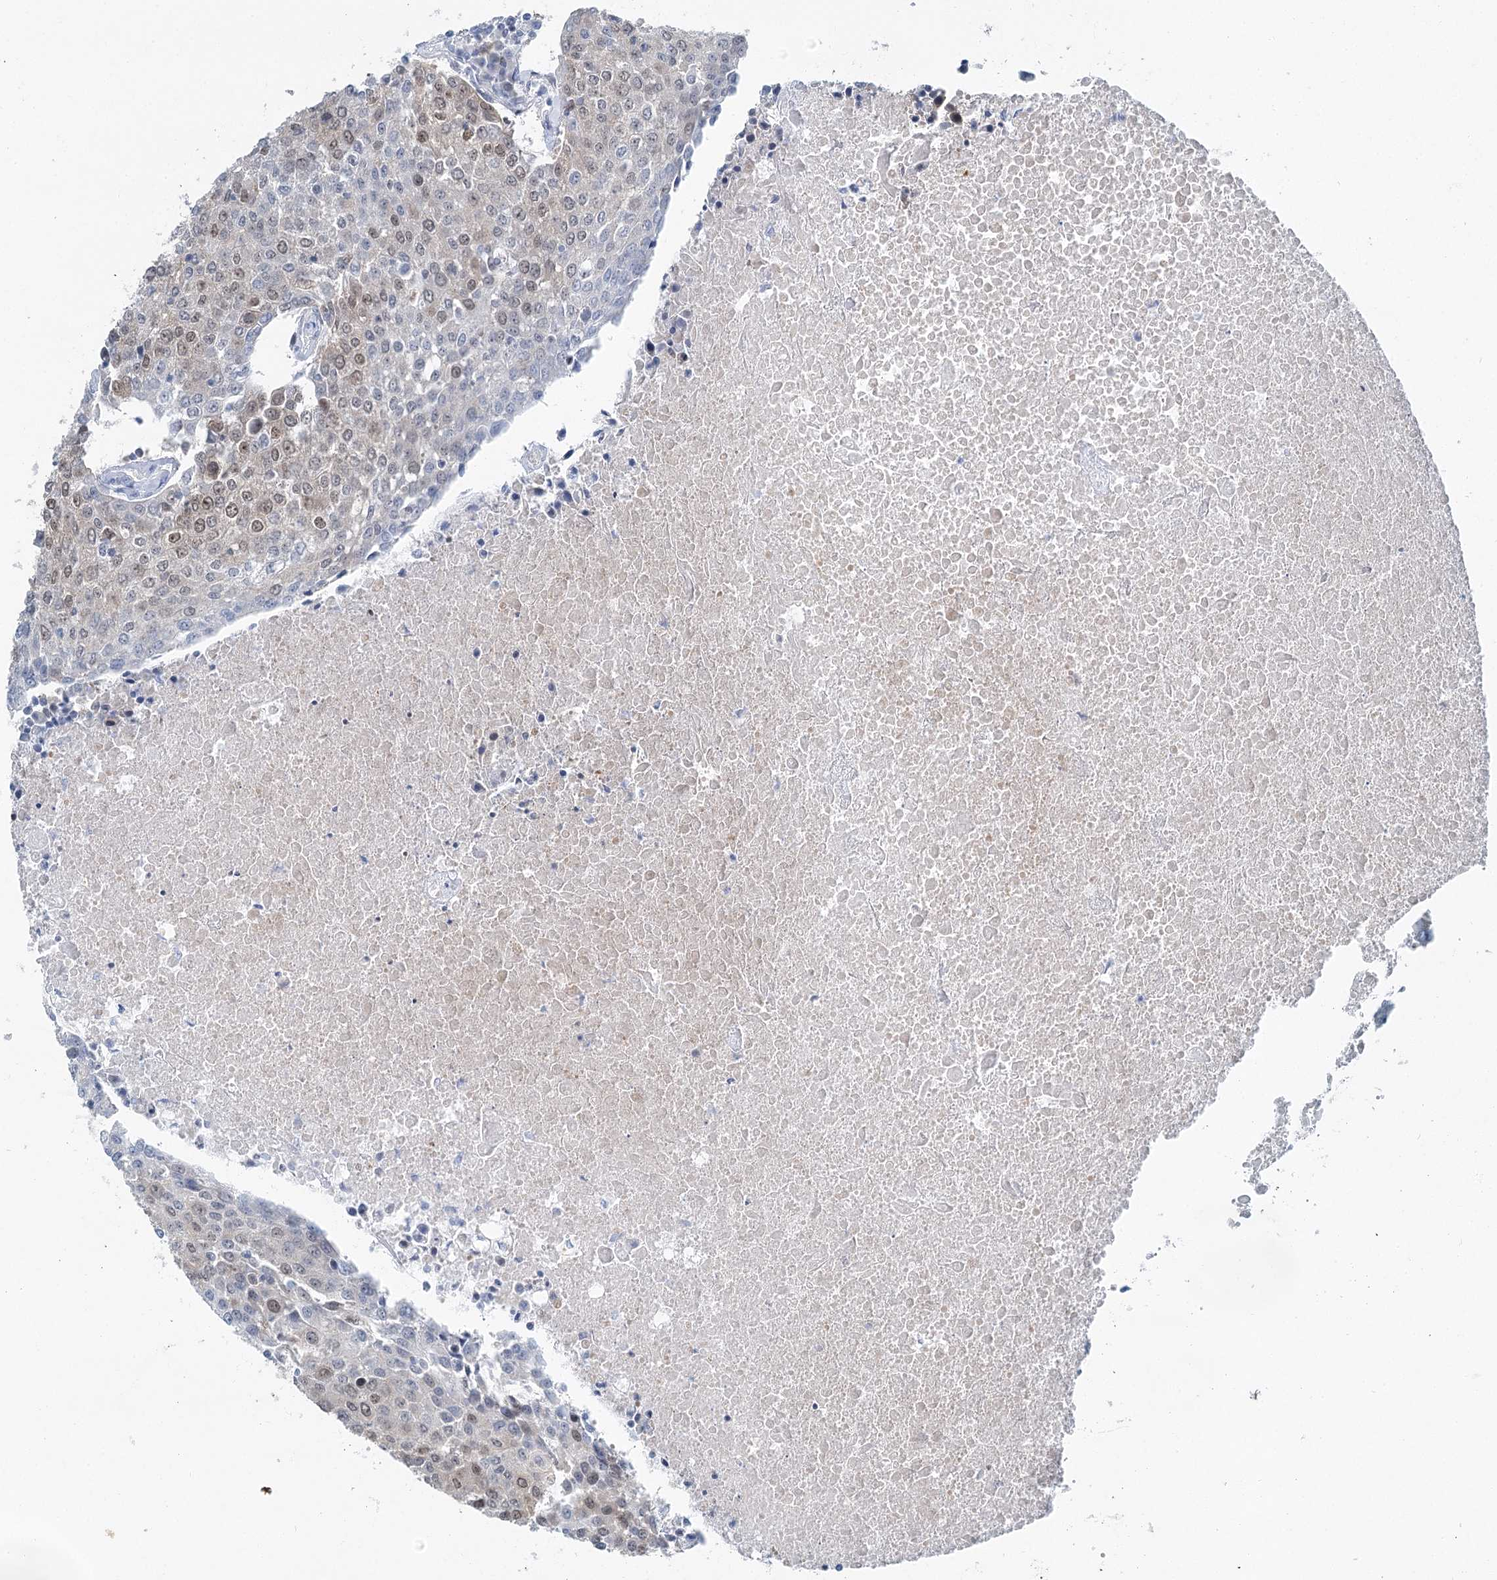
{"staining": {"intensity": "weak", "quantity": "25%-75%", "location": "nuclear"}, "tissue": "urothelial cancer", "cell_type": "Tumor cells", "image_type": "cancer", "snomed": [{"axis": "morphology", "description": "Urothelial carcinoma, High grade"}, {"axis": "topography", "description": "Urinary bladder"}], "caption": "Protein staining exhibits weak nuclear staining in about 25%-75% of tumor cells in urothelial carcinoma (high-grade). (DAB (3,3'-diaminobenzidine) IHC with brightfield microscopy, high magnification).", "gene": "HAT1", "patient": {"sex": "female", "age": 85}}